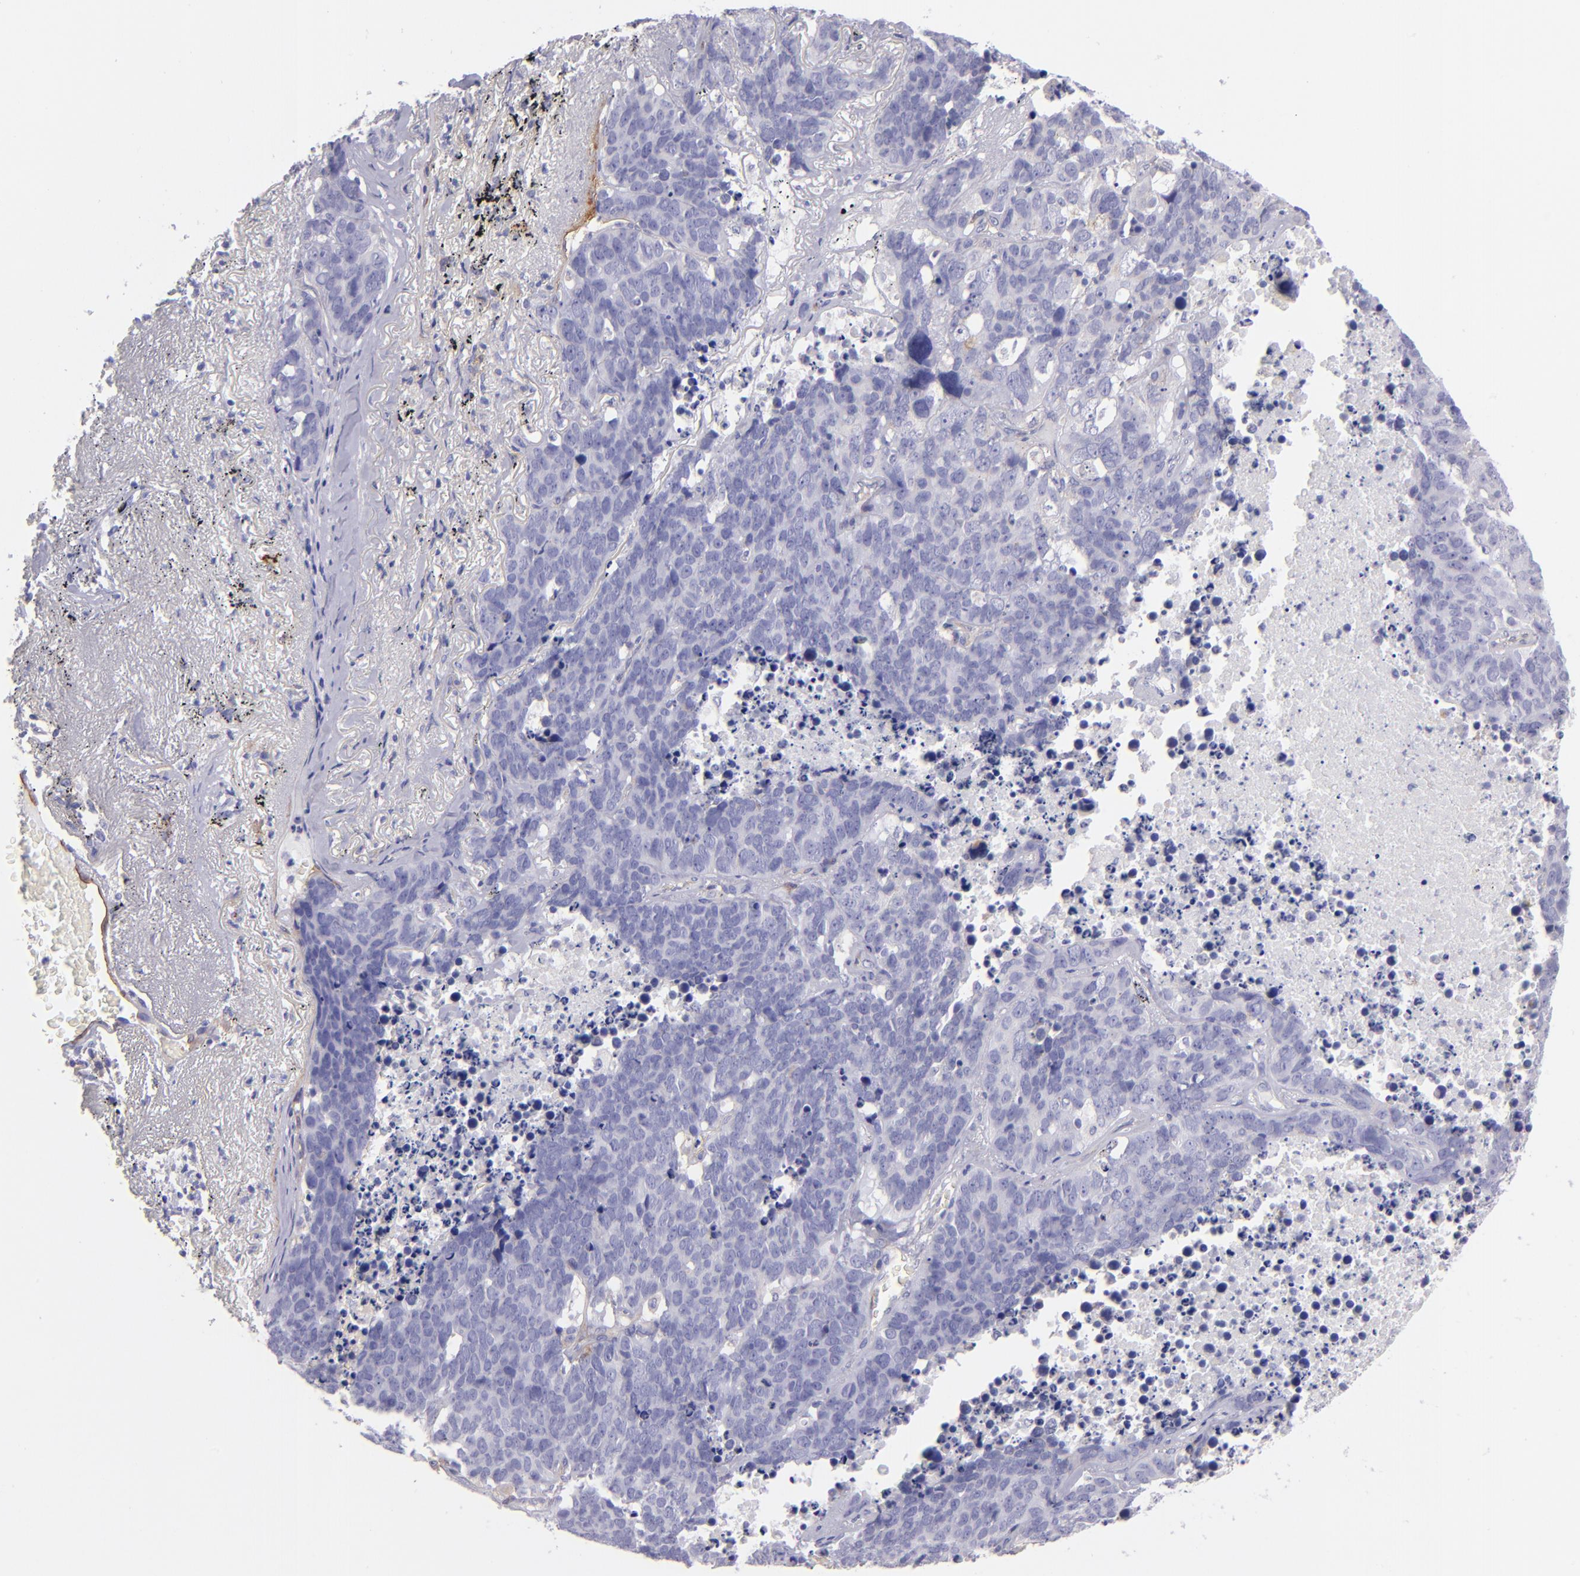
{"staining": {"intensity": "negative", "quantity": "none", "location": "none"}, "tissue": "lung cancer", "cell_type": "Tumor cells", "image_type": "cancer", "snomed": [{"axis": "morphology", "description": "Carcinoid, malignant, NOS"}, {"axis": "topography", "description": "Lung"}], "caption": "A high-resolution image shows immunohistochemistry staining of lung carcinoid (malignant), which demonstrates no significant positivity in tumor cells.", "gene": "ENTPD1", "patient": {"sex": "male", "age": 60}}